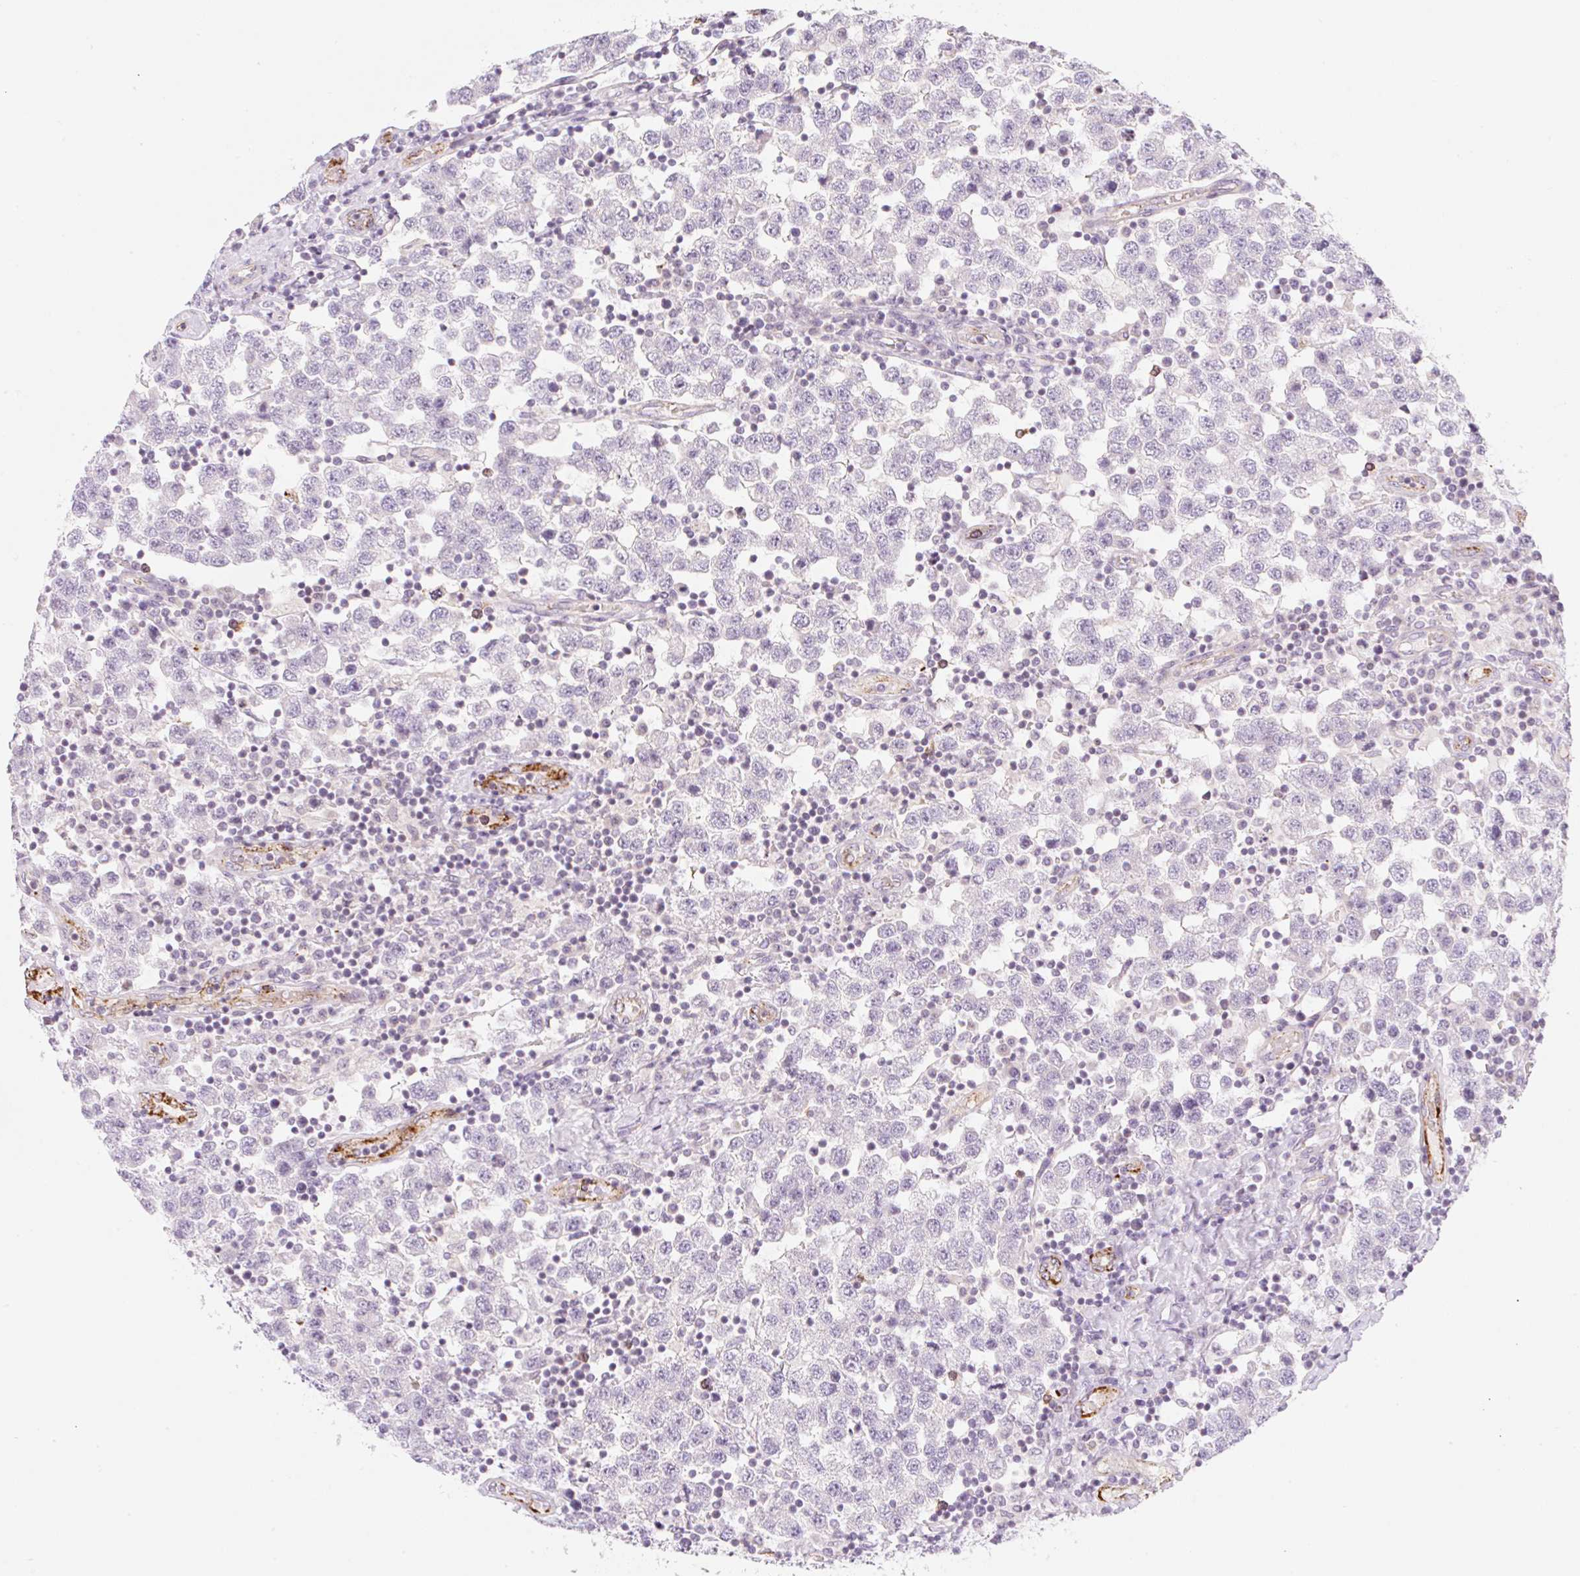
{"staining": {"intensity": "negative", "quantity": "none", "location": "none"}, "tissue": "testis cancer", "cell_type": "Tumor cells", "image_type": "cancer", "snomed": [{"axis": "morphology", "description": "Seminoma, NOS"}, {"axis": "topography", "description": "Testis"}], "caption": "This is a image of immunohistochemistry staining of seminoma (testis), which shows no staining in tumor cells. The staining was performed using DAB (3,3'-diaminobenzidine) to visualize the protein expression in brown, while the nuclei were stained in blue with hematoxylin (Magnification: 20x).", "gene": "CASKIN1", "patient": {"sex": "male", "age": 34}}